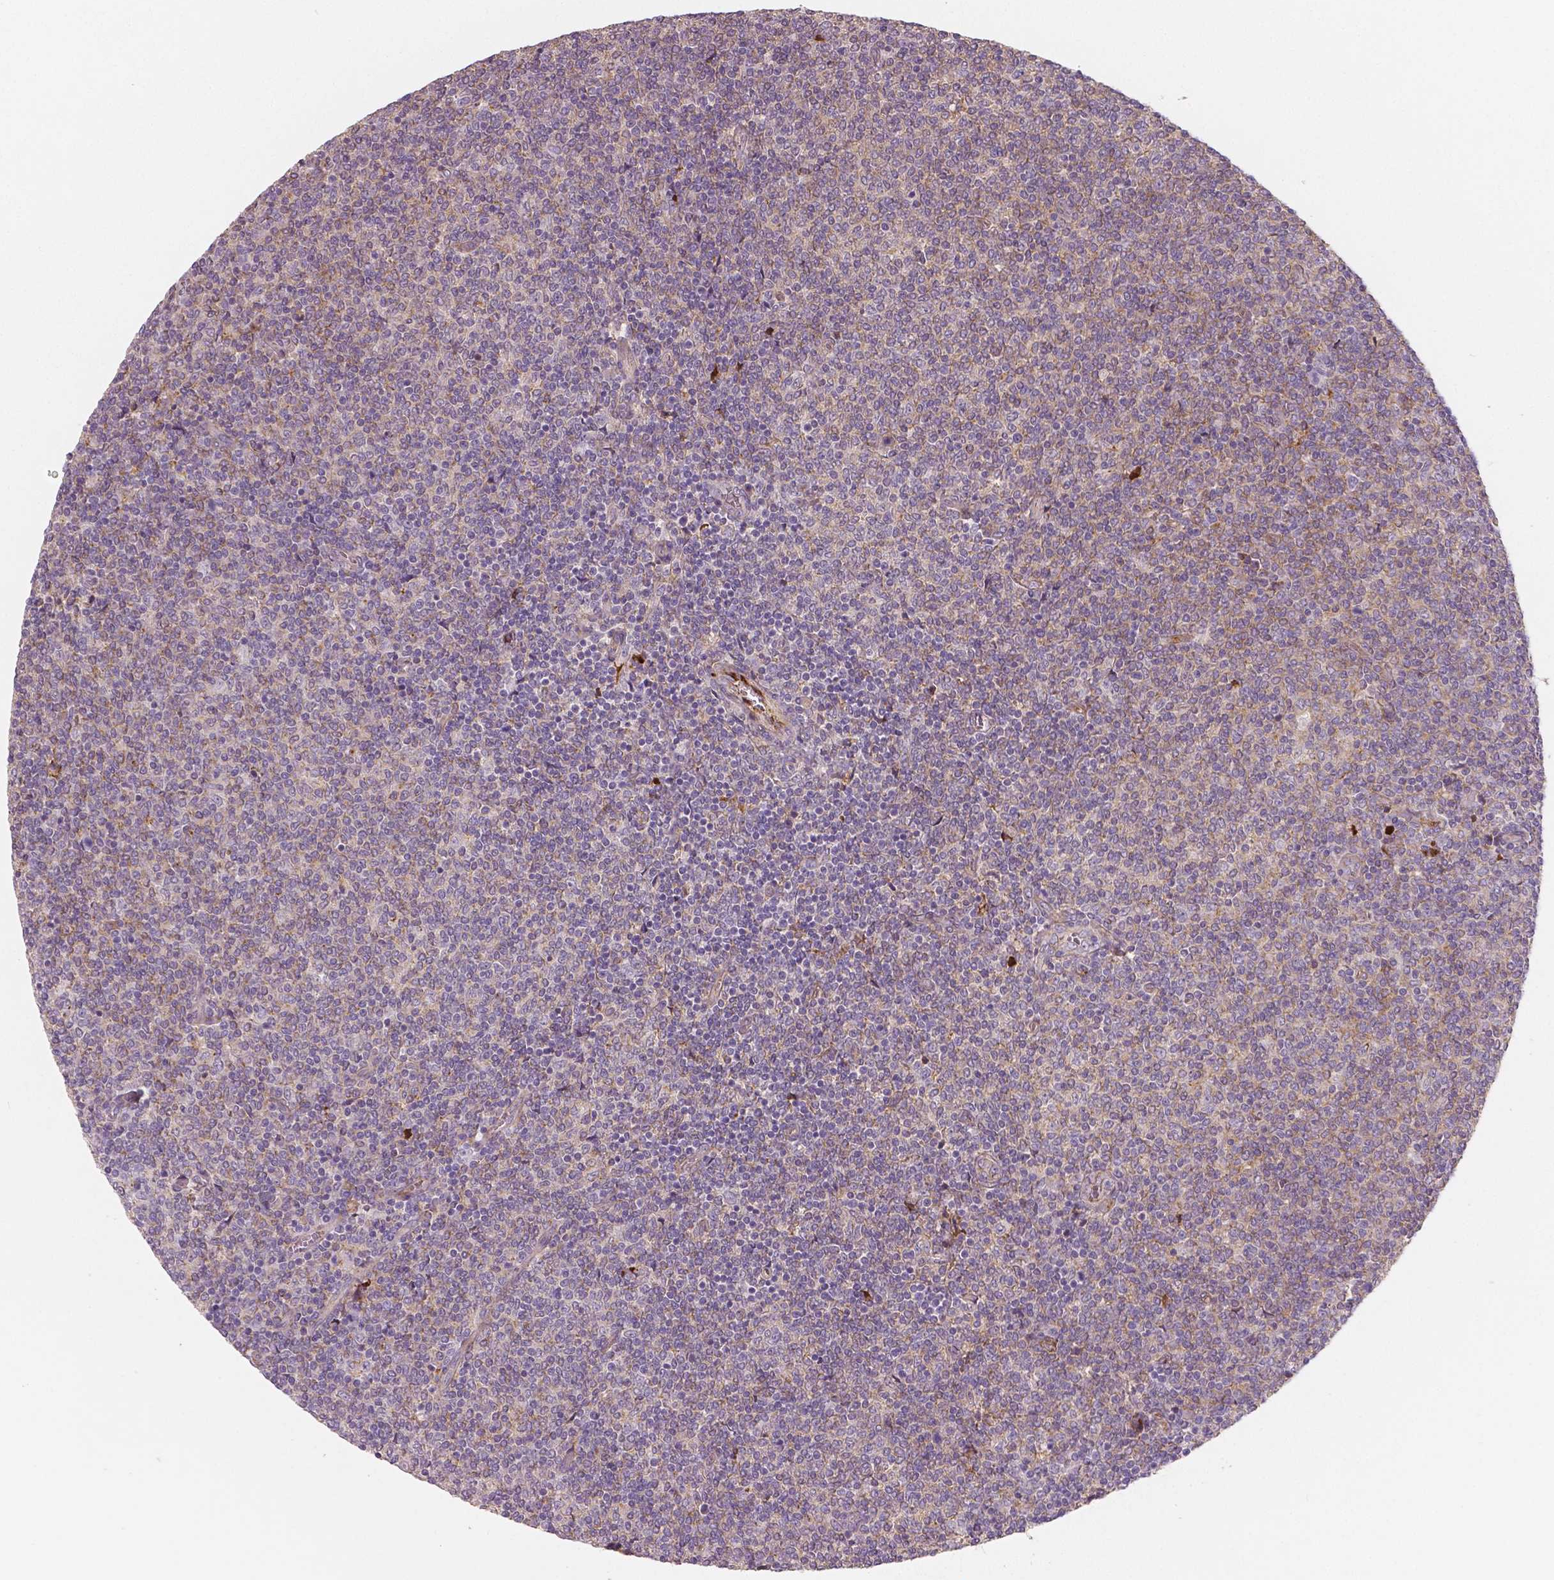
{"staining": {"intensity": "negative", "quantity": "none", "location": "none"}, "tissue": "lymphoma", "cell_type": "Tumor cells", "image_type": "cancer", "snomed": [{"axis": "morphology", "description": "Malignant lymphoma, non-Hodgkin's type, Low grade"}, {"axis": "topography", "description": "Lymph node"}], "caption": "Immunohistochemistry of low-grade malignant lymphoma, non-Hodgkin's type exhibits no positivity in tumor cells. Brightfield microscopy of IHC stained with DAB (3,3'-diaminobenzidine) (brown) and hematoxylin (blue), captured at high magnification.", "gene": "APOA4", "patient": {"sex": "male", "age": 52}}